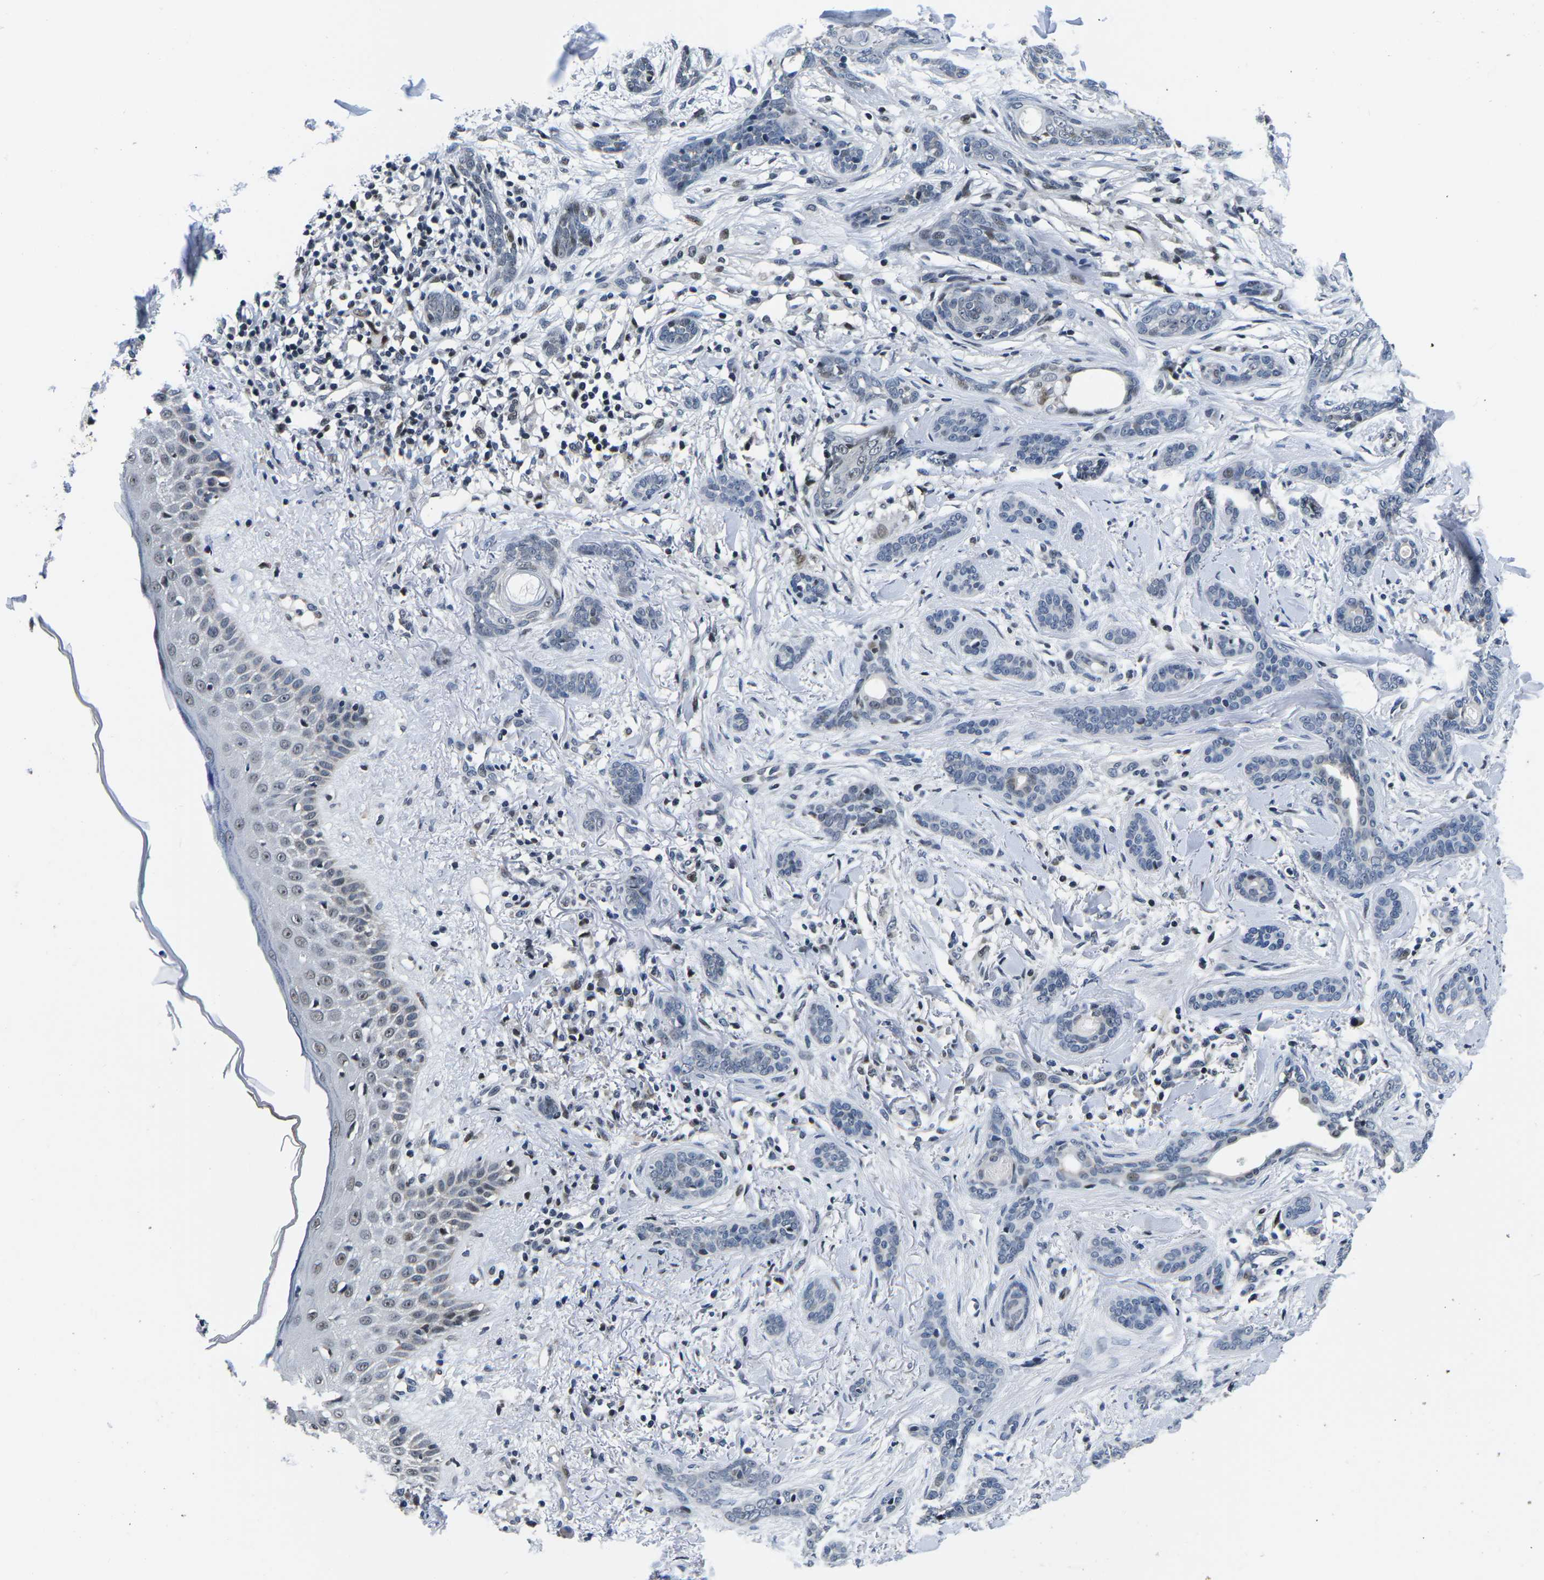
{"staining": {"intensity": "moderate", "quantity": "<25%", "location": "nuclear"}, "tissue": "skin cancer", "cell_type": "Tumor cells", "image_type": "cancer", "snomed": [{"axis": "morphology", "description": "Basal cell carcinoma"}, {"axis": "morphology", "description": "Adnexal tumor, benign"}, {"axis": "topography", "description": "Skin"}], "caption": "Protein positivity by IHC demonstrates moderate nuclear staining in about <25% of tumor cells in skin cancer.", "gene": "CDC73", "patient": {"sex": "female", "age": 42}}